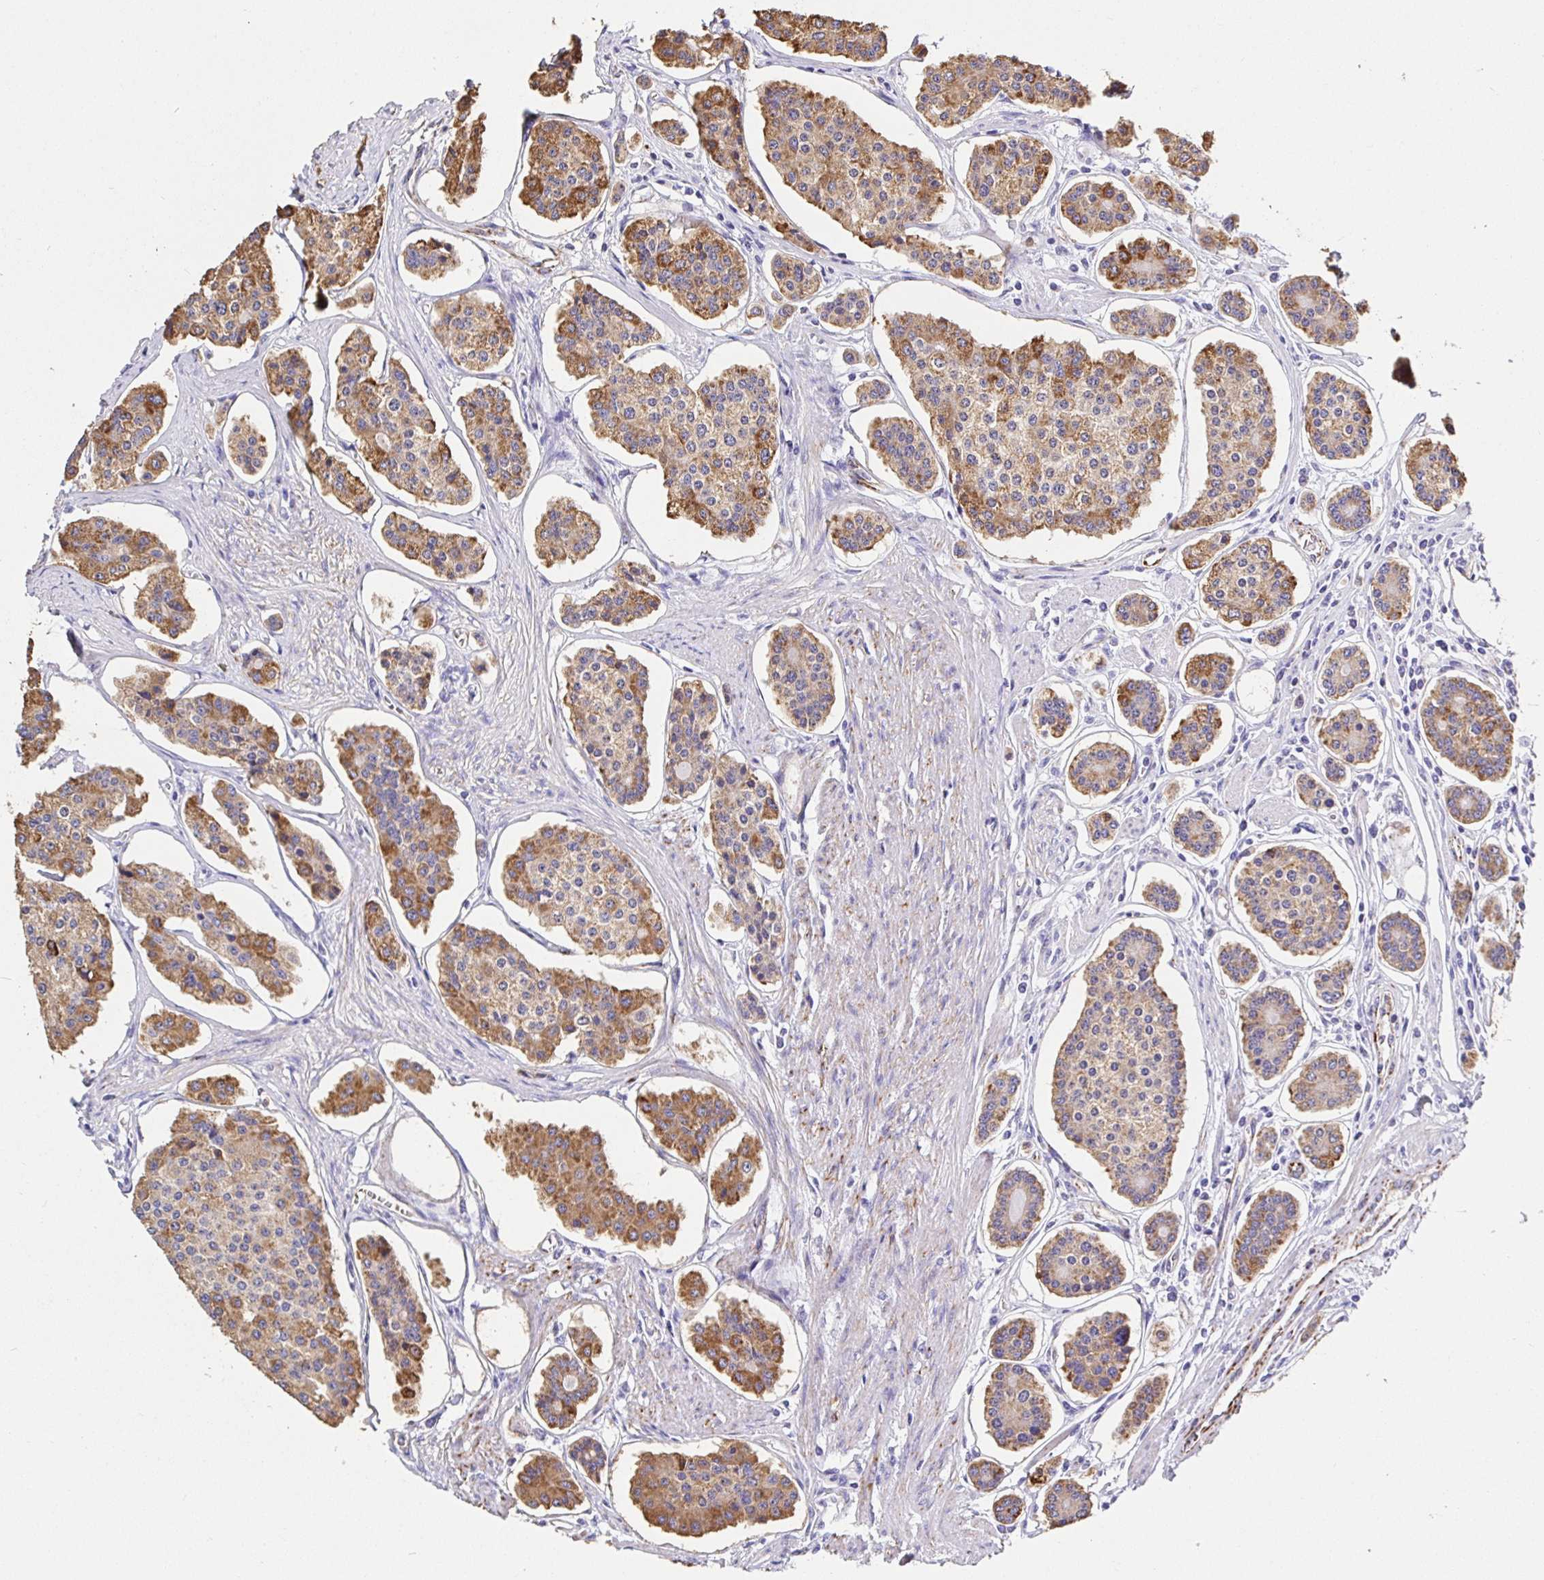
{"staining": {"intensity": "moderate", "quantity": ">75%", "location": "cytoplasmic/membranous"}, "tissue": "carcinoid", "cell_type": "Tumor cells", "image_type": "cancer", "snomed": [{"axis": "morphology", "description": "Carcinoid, malignant, NOS"}, {"axis": "topography", "description": "Small intestine"}], "caption": "Human carcinoid stained with a protein marker displays moderate staining in tumor cells.", "gene": "MAOA", "patient": {"sex": "female", "age": 65}}